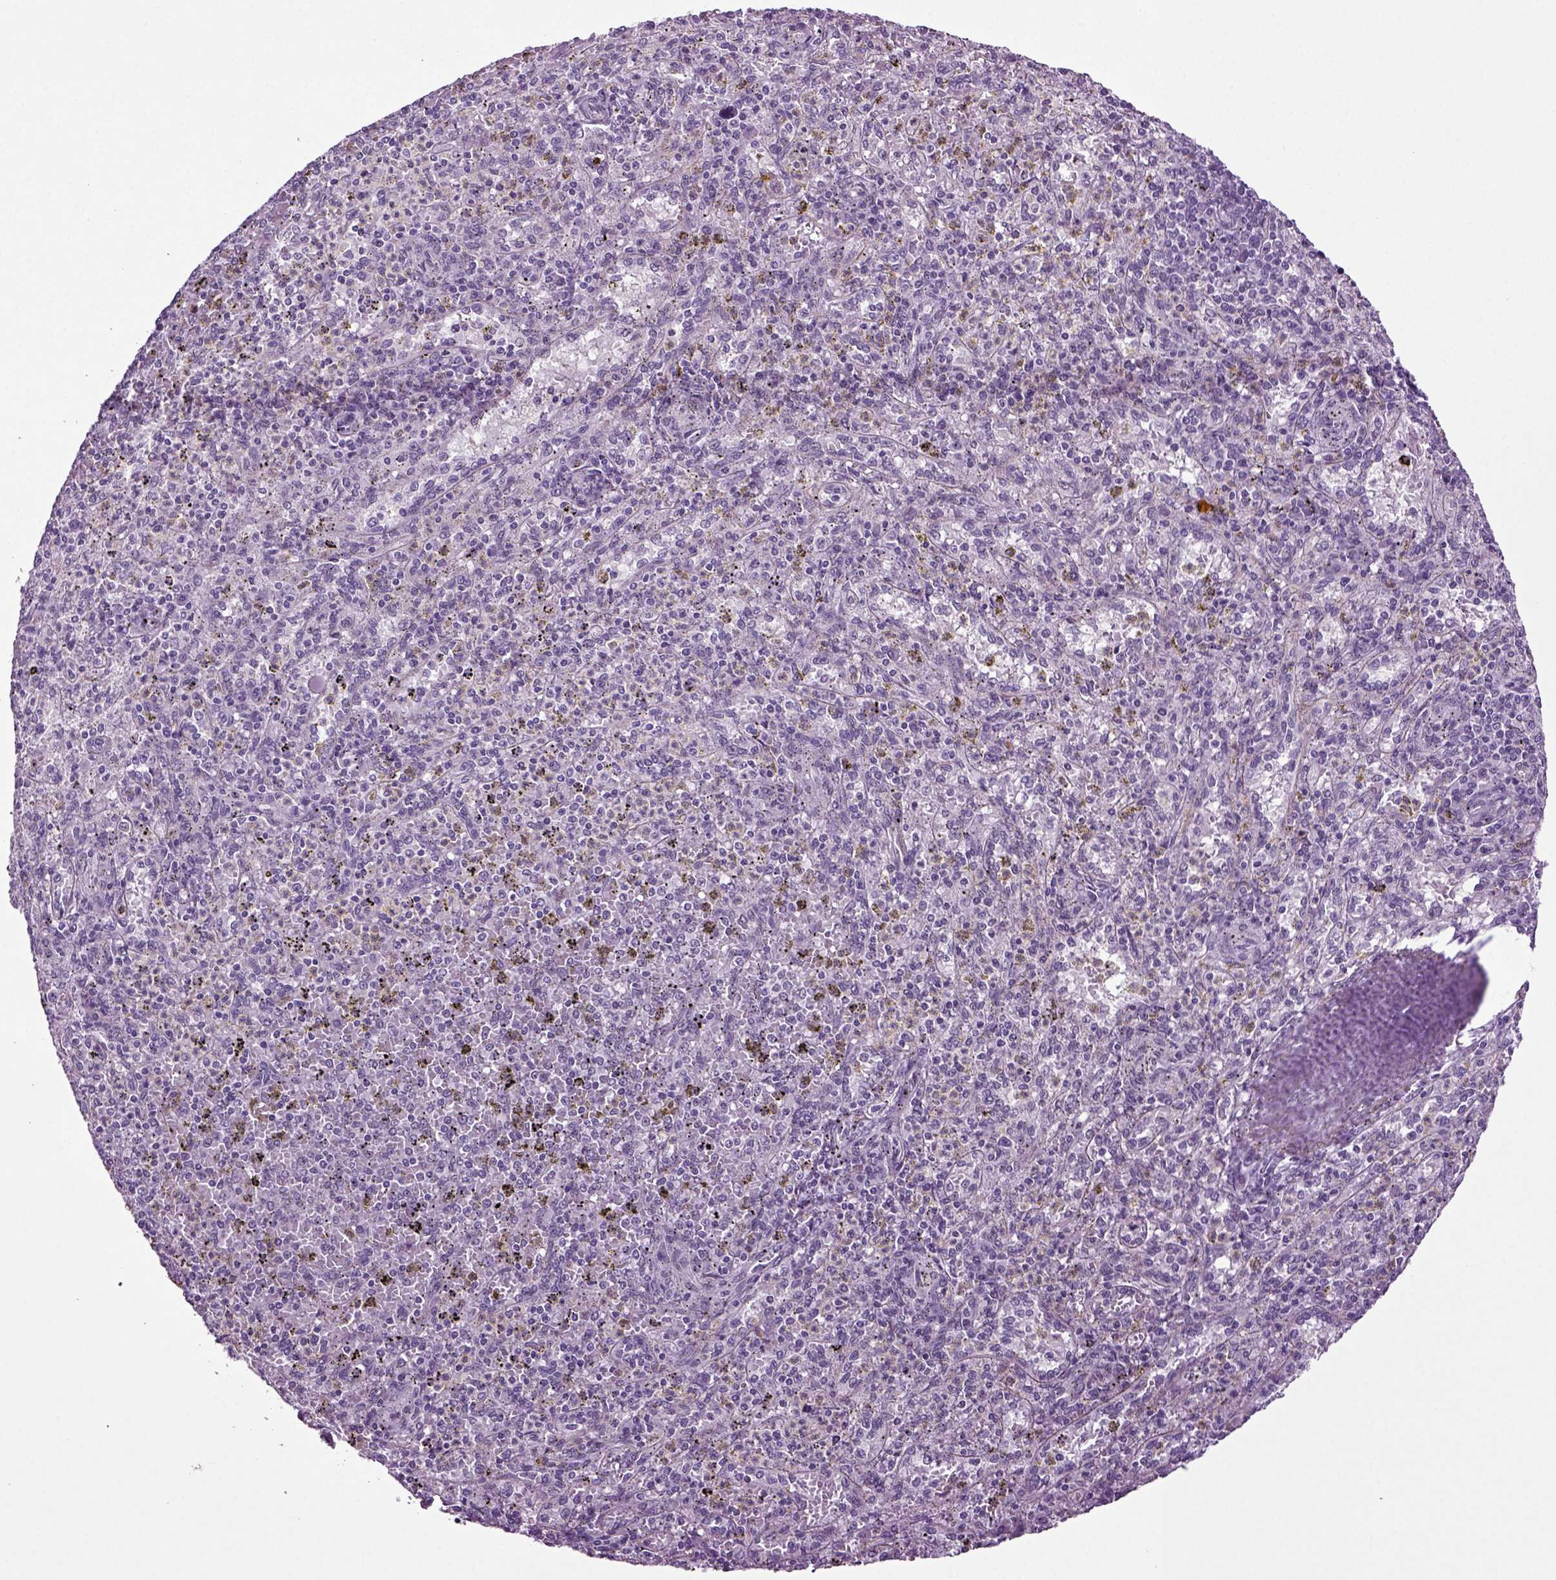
{"staining": {"intensity": "negative", "quantity": "none", "location": "none"}, "tissue": "spleen", "cell_type": "Cells in red pulp", "image_type": "normal", "snomed": [{"axis": "morphology", "description": "Normal tissue, NOS"}, {"axis": "topography", "description": "Spleen"}], "caption": "The image displays no significant positivity in cells in red pulp of spleen.", "gene": "RFX3", "patient": {"sex": "male", "age": 60}}